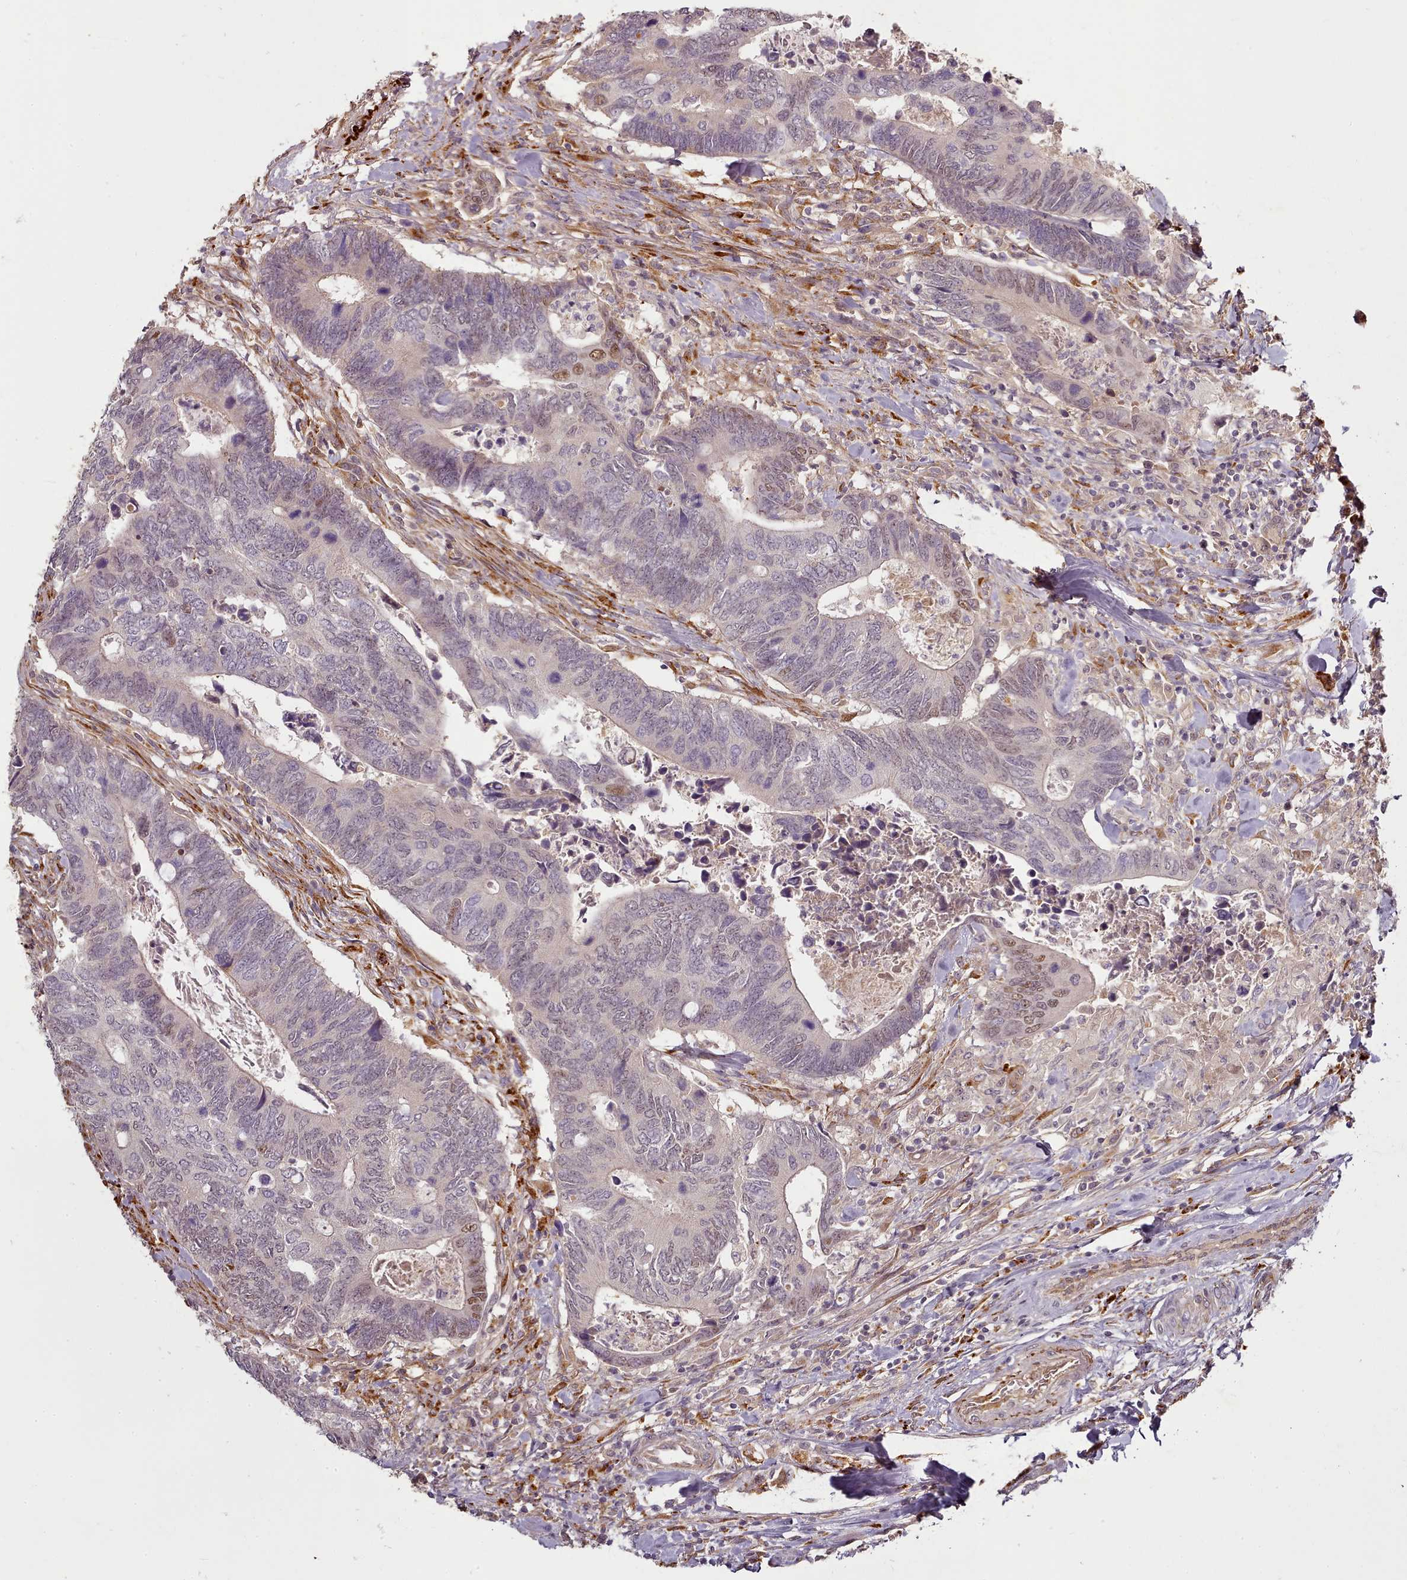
{"staining": {"intensity": "moderate", "quantity": "<25%", "location": "nuclear"}, "tissue": "colorectal cancer", "cell_type": "Tumor cells", "image_type": "cancer", "snomed": [{"axis": "morphology", "description": "Adenocarcinoma, NOS"}, {"axis": "topography", "description": "Colon"}], "caption": "The image displays immunohistochemical staining of colorectal cancer (adenocarcinoma). There is moderate nuclear positivity is present in approximately <25% of tumor cells. (DAB (3,3'-diaminobenzidine) IHC with brightfield microscopy, high magnification).", "gene": "C1QTNF5", "patient": {"sex": "male", "age": 87}}